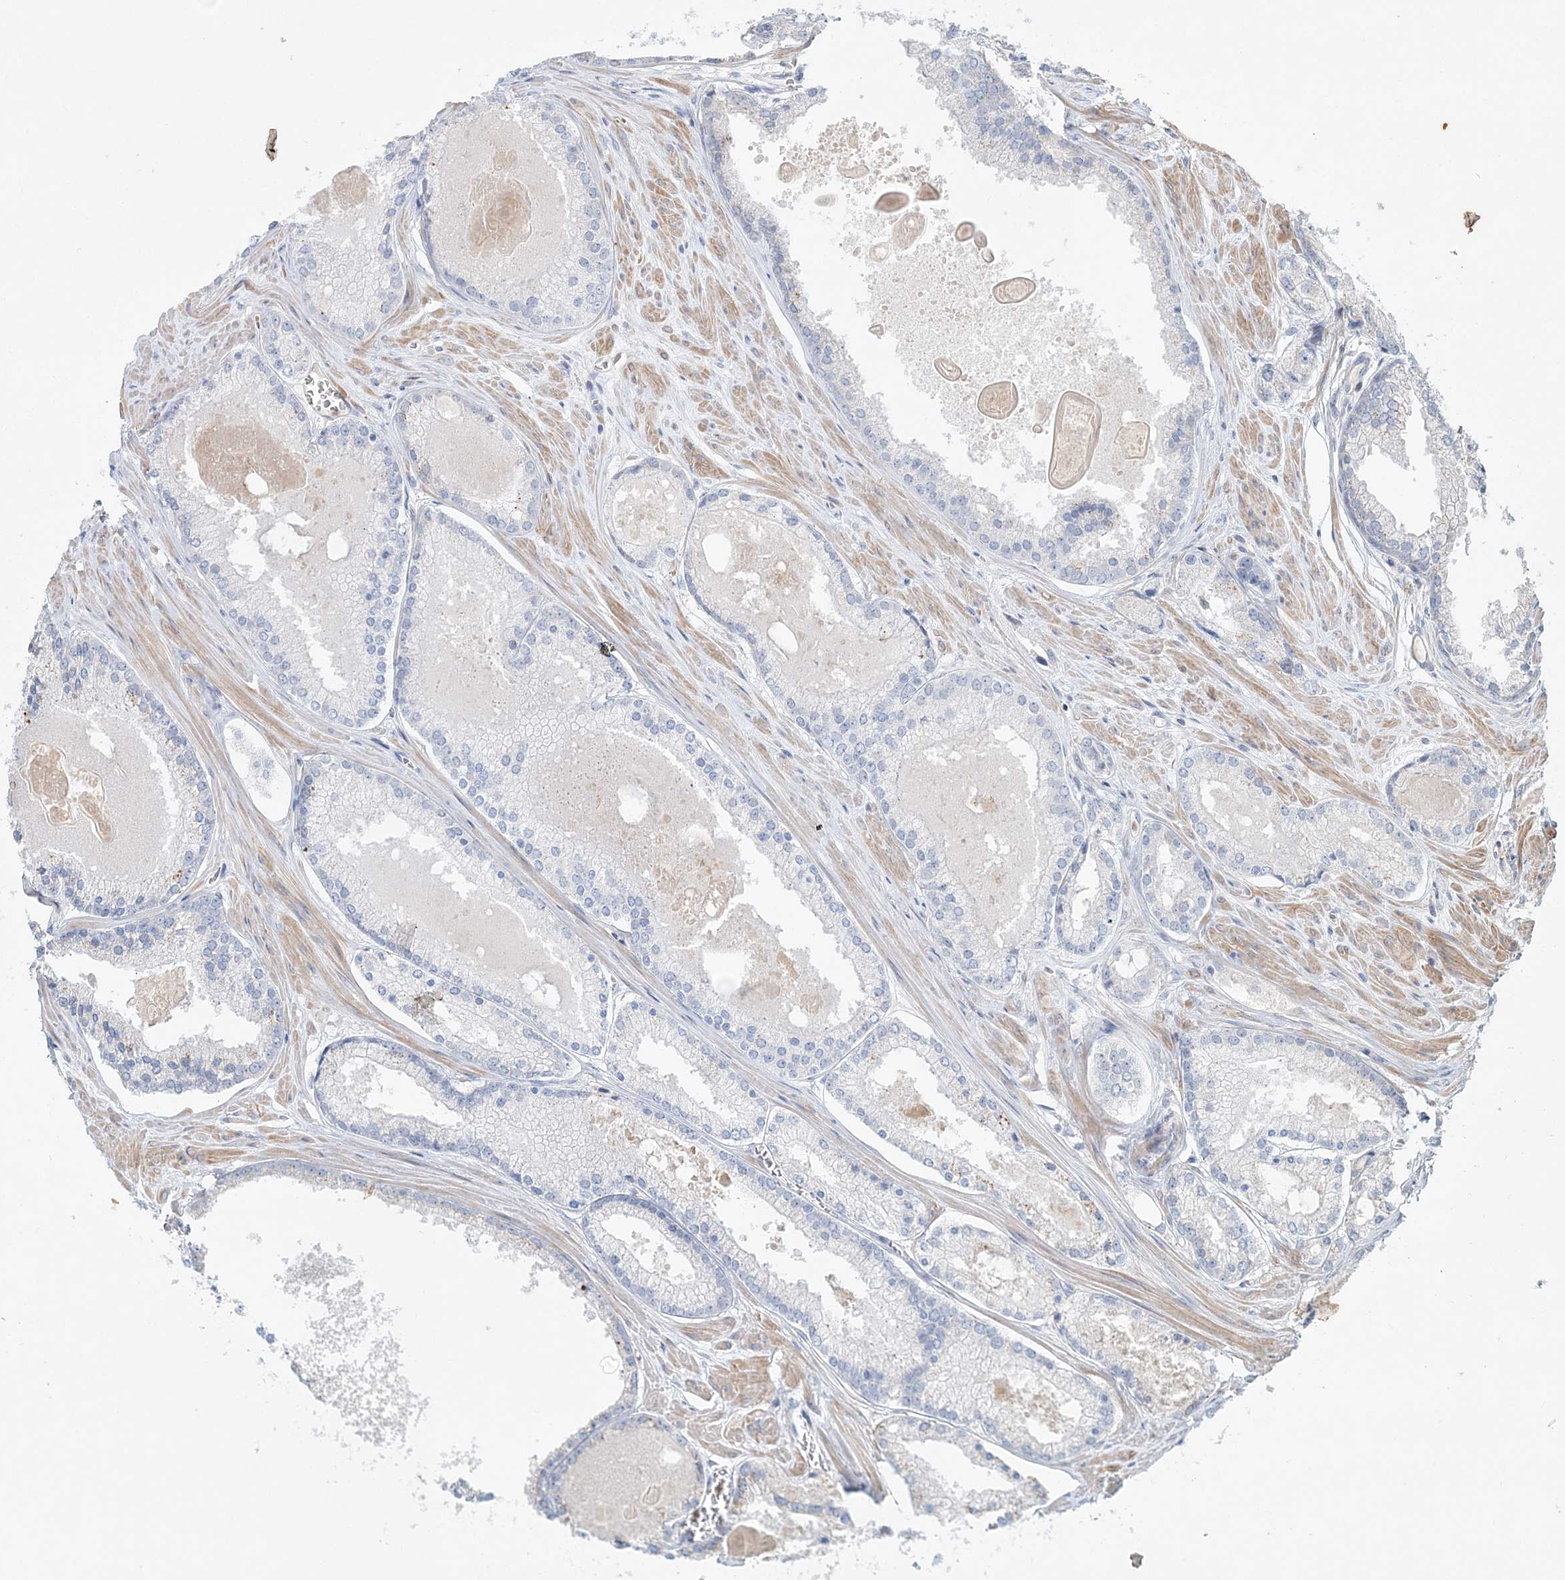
{"staining": {"intensity": "negative", "quantity": "none", "location": "none"}, "tissue": "prostate cancer", "cell_type": "Tumor cells", "image_type": "cancer", "snomed": [{"axis": "morphology", "description": "Adenocarcinoma, Low grade"}, {"axis": "topography", "description": "Prostate"}], "caption": "A photomicrograph of prostate low-grade adenocarcinoma stained for a protein exhibits no brown staining in tumor cells.", "gene": "DNAH5", "patient": {"sex": "male", "age": 54}}